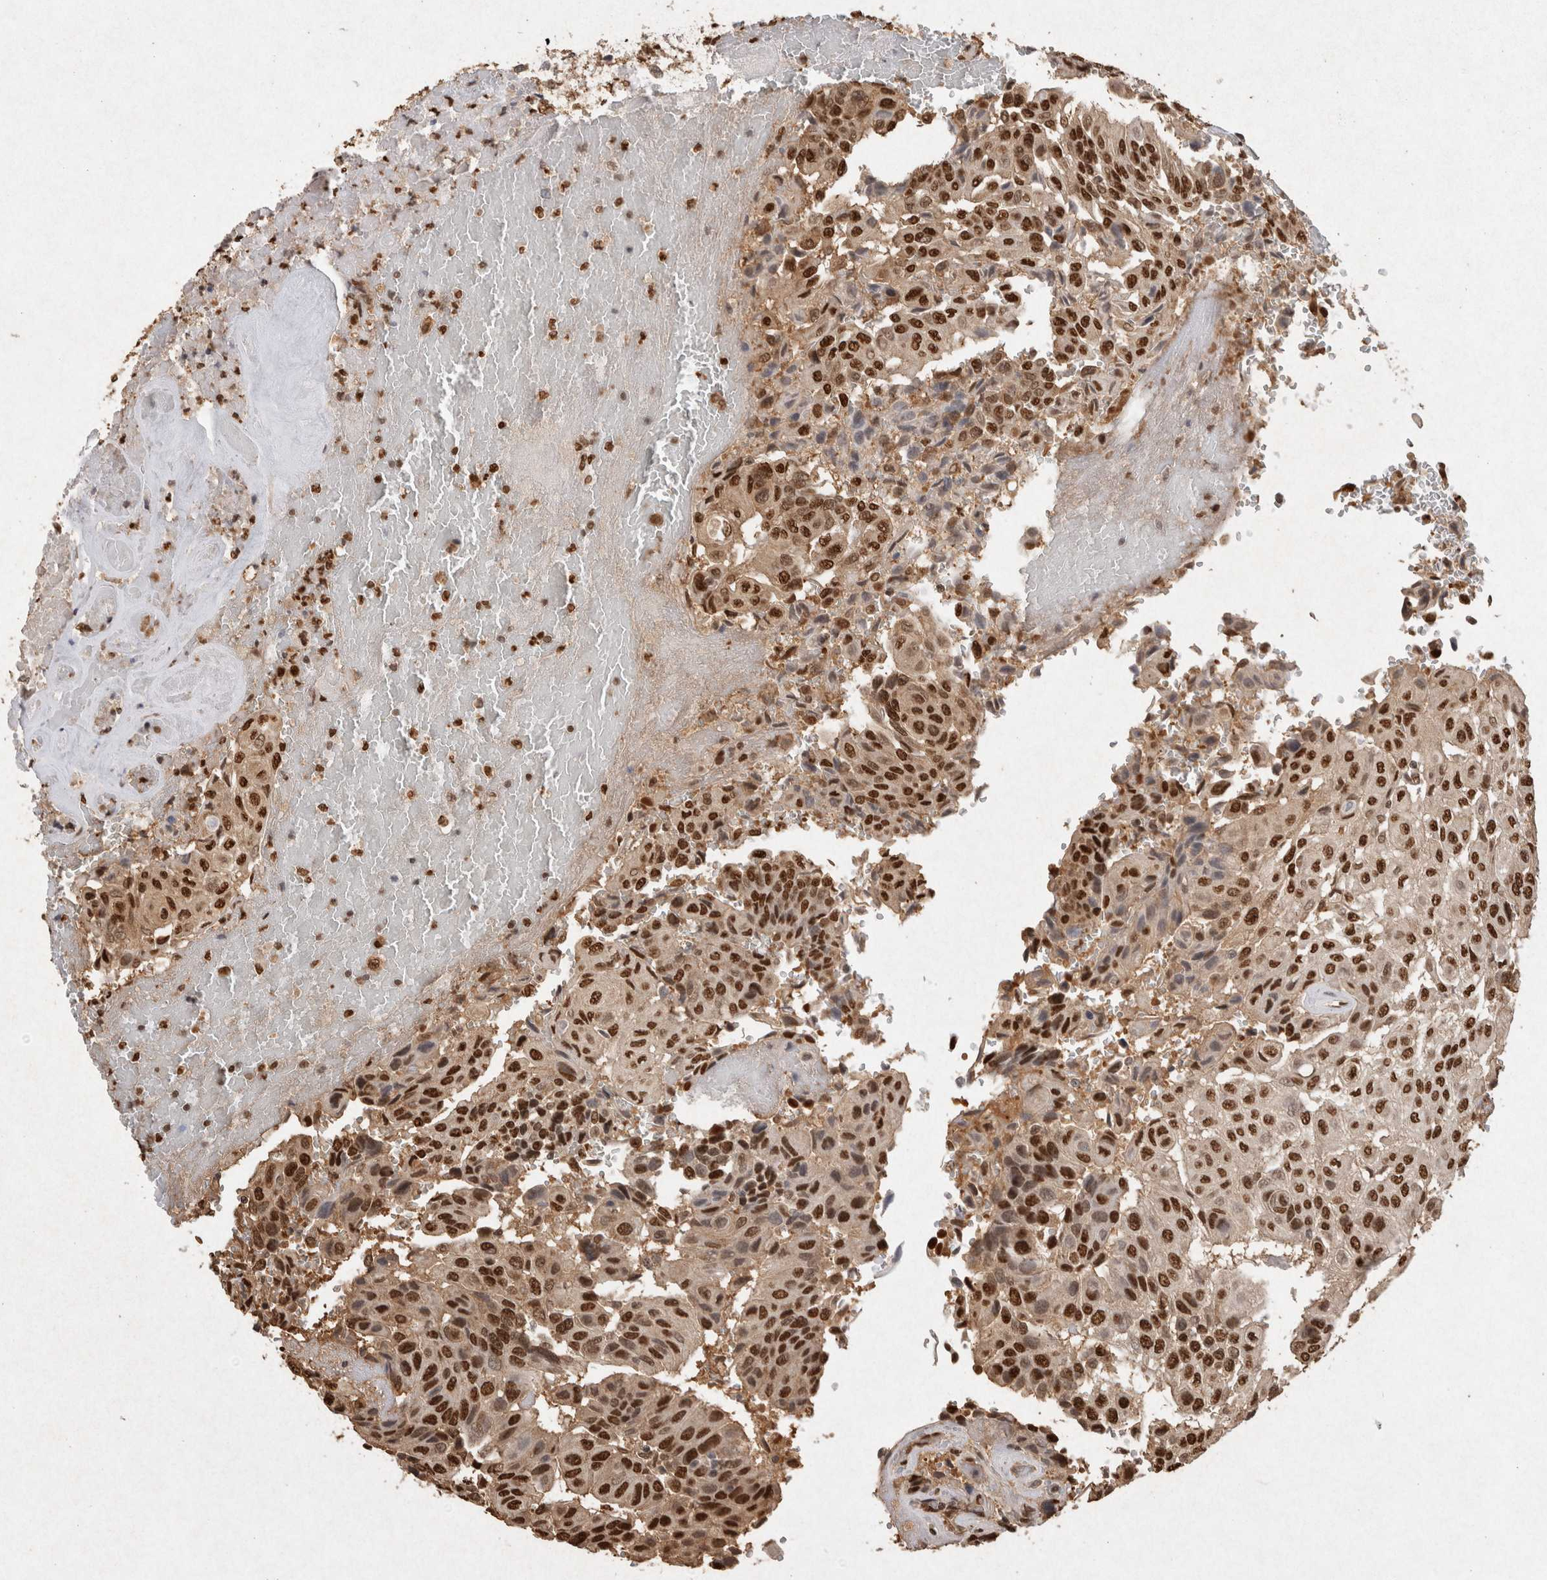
{"staining": {"intensity": "strong", "quantity": ">75%", "location": "nuclear"}, "tissue": "urothelial cancer", "cell_type": "Tumor cells", "image_type": "cancer", "snomed": [{"axis": "morphology", "description": "Urothelial carcinoma, High grade"}, {"axis": "topography", "description": "Urinary bladder"}], "caption": "Protein analysis of urothelial carcinoma (high-grade) tissue reveals strong nuclear positivity in about >75% of tumor cells.", "gene": "HDGF", "patient": {"sex": "male", "age": 66}}